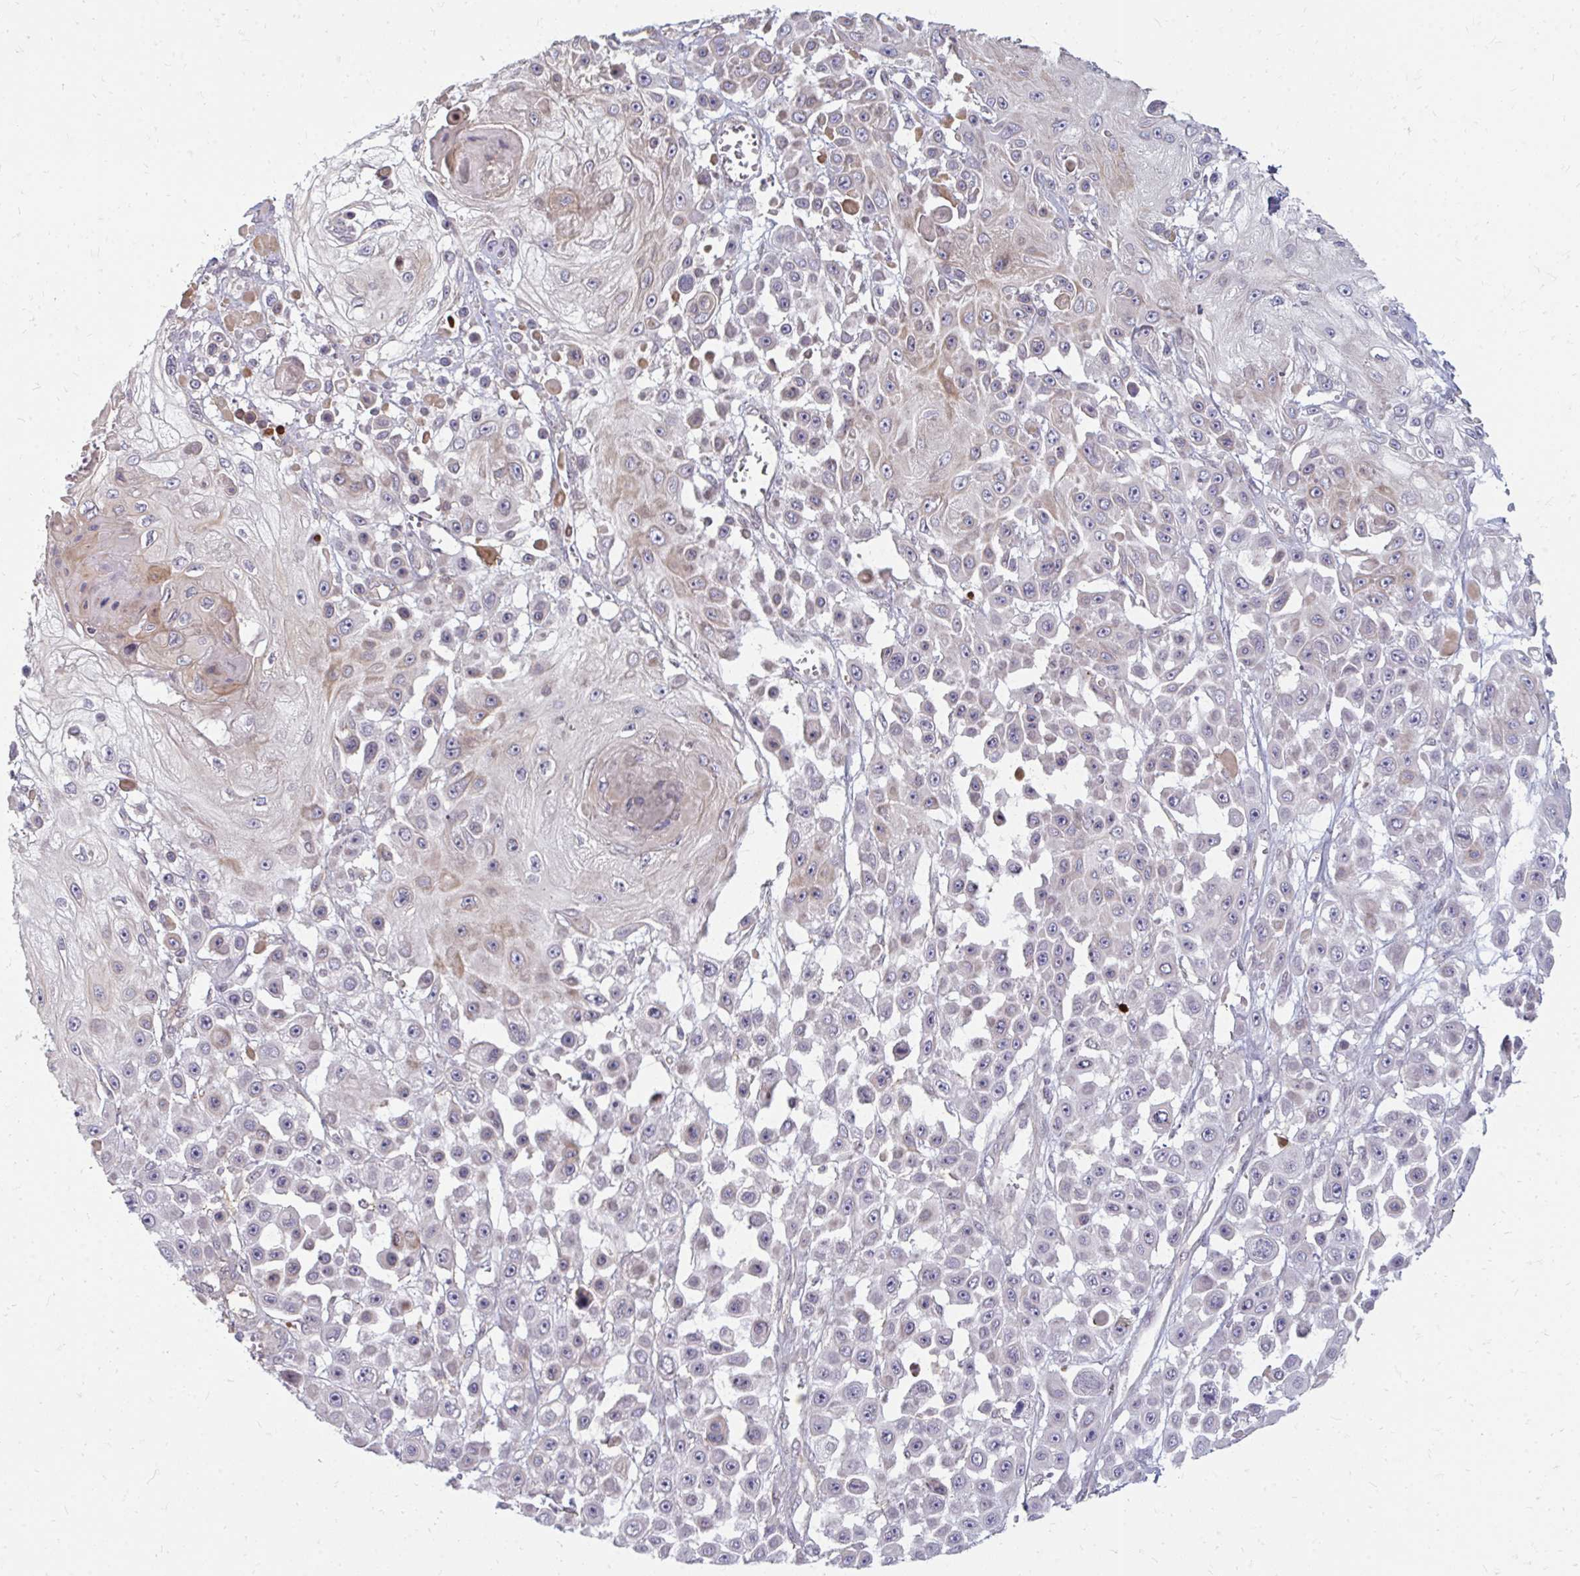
{"staining": {"intensity": "negative", "quantity": "none", "location": "none"}, "tissue": "skin cancer", "cell_type": "Tumor cells", "image_type": "cancer", "snomed": [{"axis": "morphology", "description": "Squamous cell carcinoma, NOS"}, {"axis": "topography", "description": "Skin"}], "caption": "An image of skin squamous cell carcinoma stained for a protein reveals no brown staining in tumor cells. (DAB (3,3'-diaminobenzidine) IHC with hematoxylin counter stain).", "gene": "GPC5", "patient": {"sex": "male", "age": 67}}